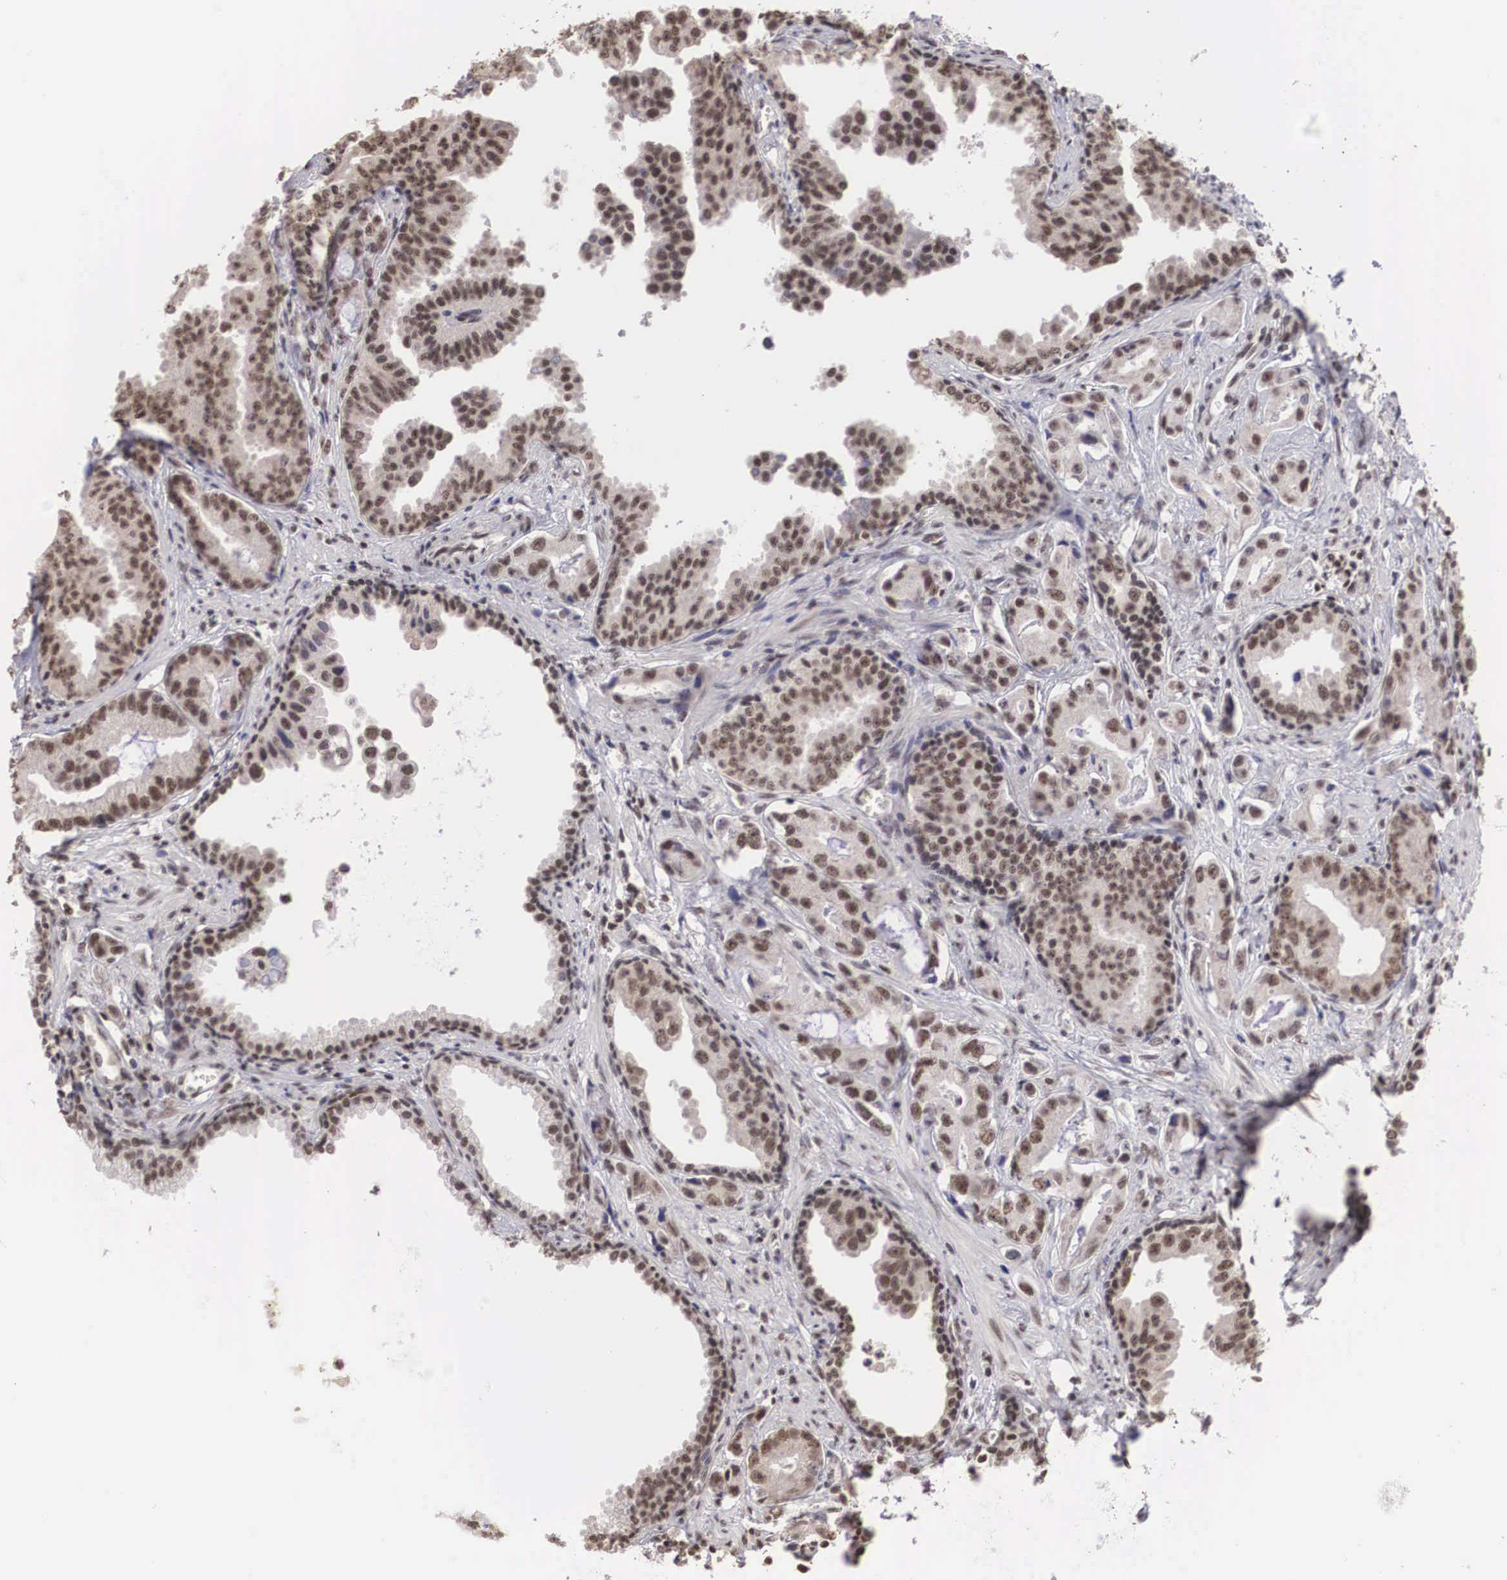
{"staining": {"intensity": "moderate", "quantity": ">75%", "location": "nuclear"}, "tissue": "prostate cancer", "cell_type": "Tumor cells", "image_type": "cancer", "snomed": [{"axis": "morphology", "description": "Adenocarcinoma, Low grade"}, {"axis": "topography", "description": "Prostate"}], "caption": "Immunohistochemical staining of prostate adenocarcinoma (low-grade) shows moderate nuclear protein staining in about >75% of tumor cells.", "gene": "HTATSF1", "patient": {"sex": "male", "age": 65}}